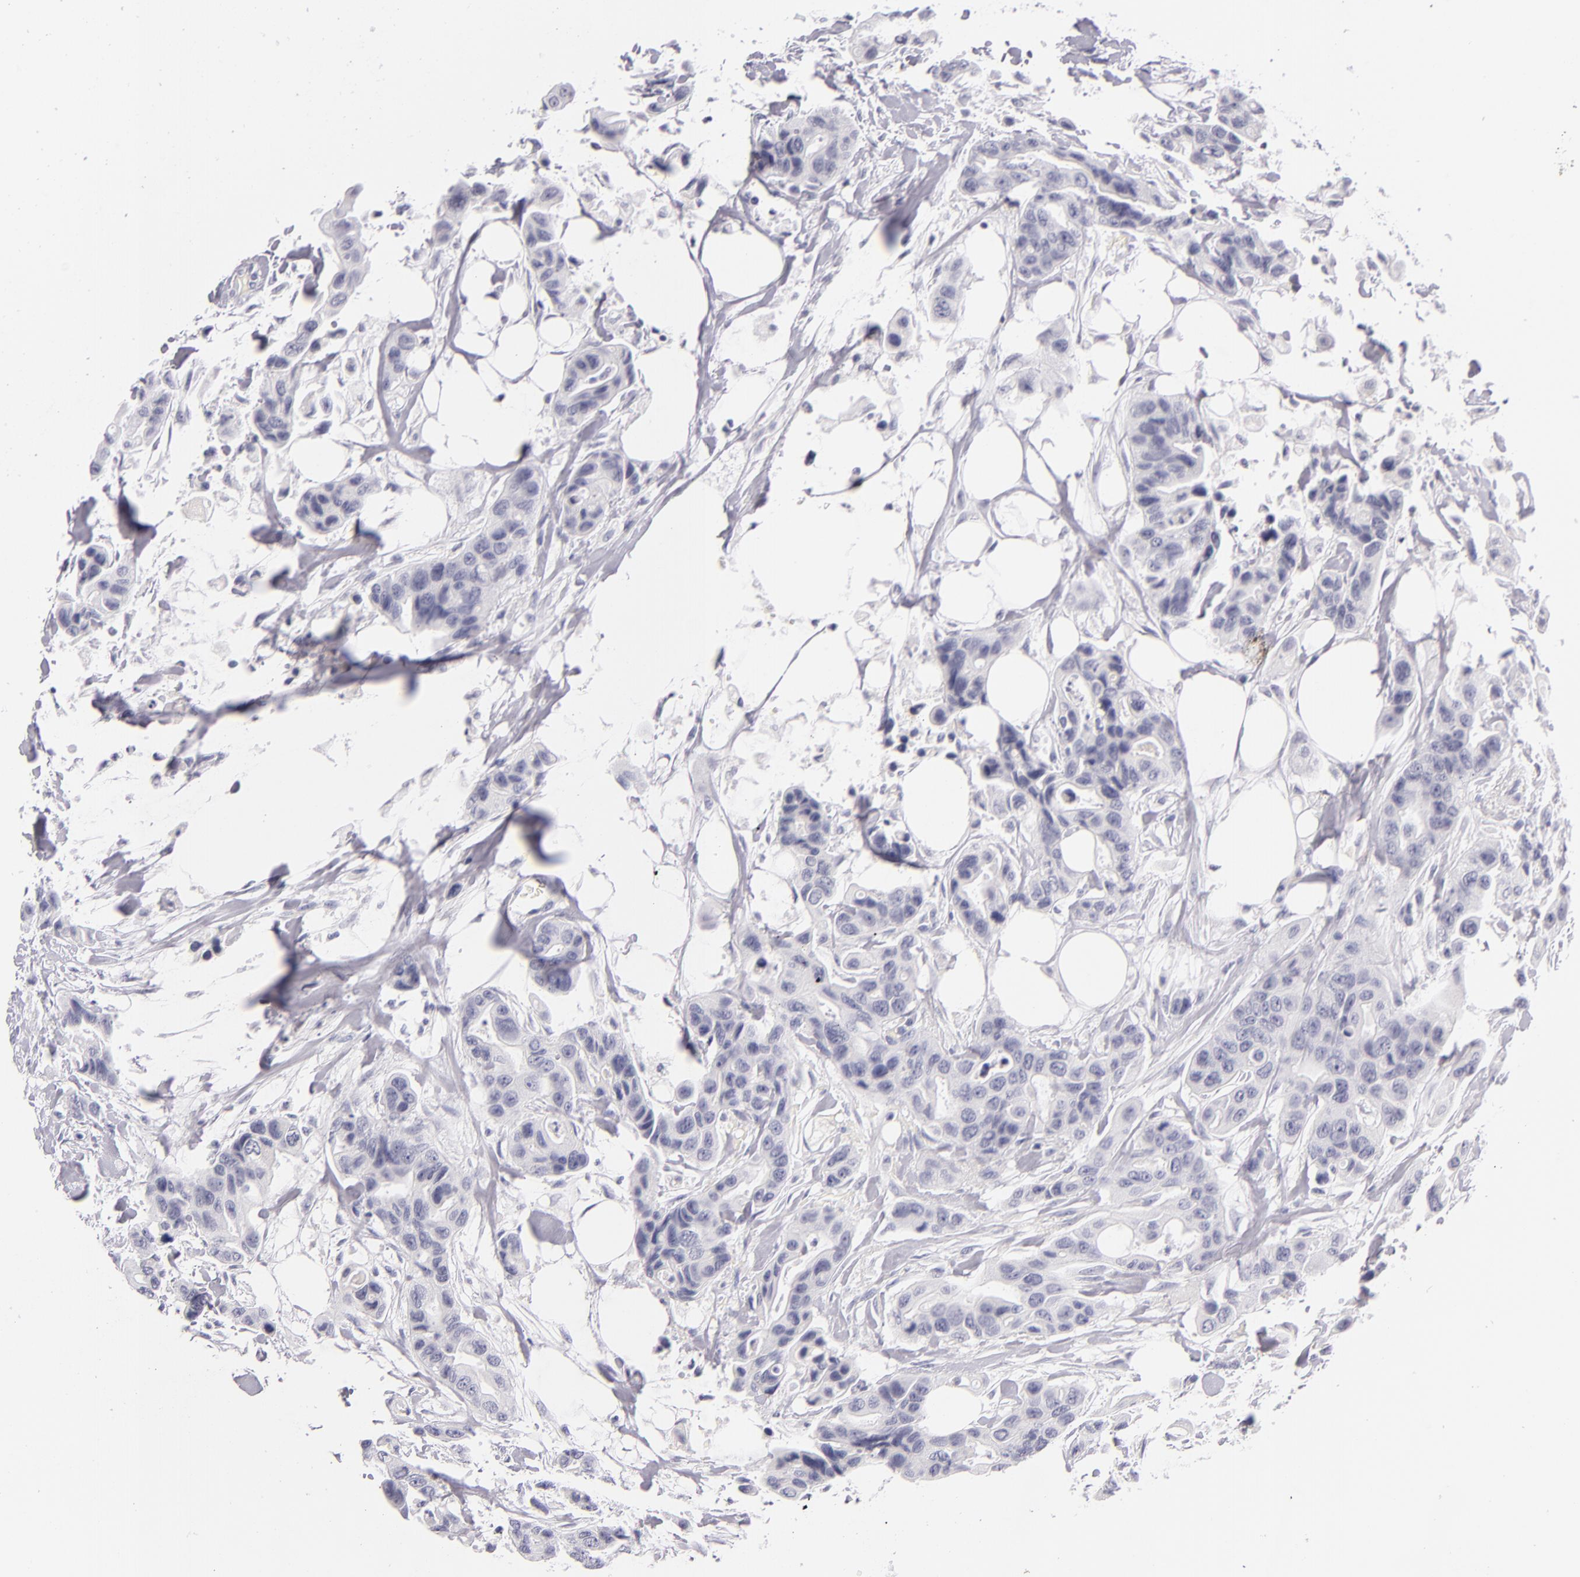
{"staining": {"intensity": "negative", "quantity": "none", "location": "none"}, "tissue": "colorectal cancer", "cell_type": "Tumor cells", "image_type": "cancer", "snomed": [{"axis": "morphology", "description": "Adenocarcinoma, NOS"}, {"axis": "topography", "description": "Colon"}], "caption": "Immunohistochemical staining of human adenocarcinoma (colorectal) demonstrates no significant staining in tumor cells.", "gene": "CD48", "patient": {"sex": "female", "age": 70}}